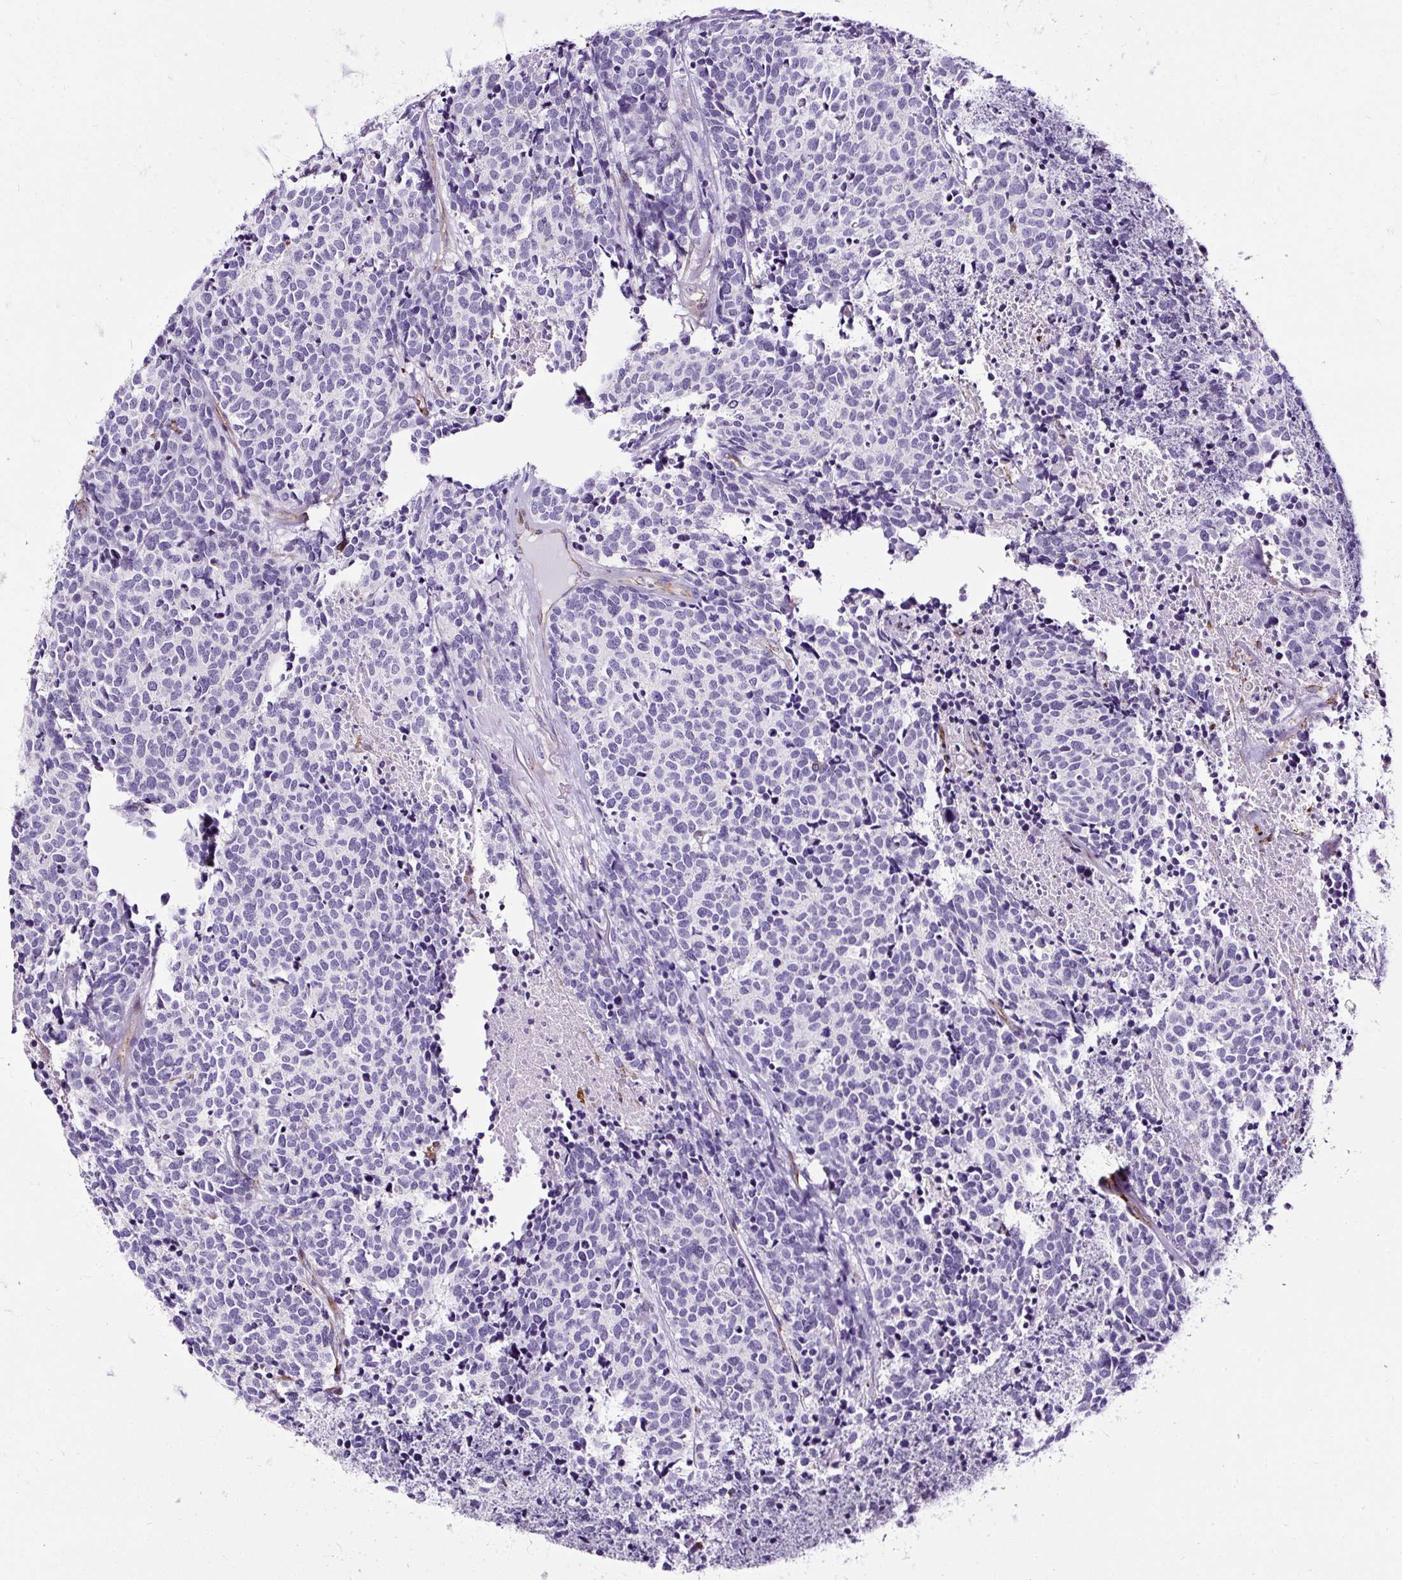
{"staining": {"intensity": "negative", "quantity": "none", "location": "none"}, "tissue": "carcinoid", "cell_type": "Tumor cells", "image_type": "cancer", "snomed": [{"axis": "morphology", "description": "Carcinoid, malignant, NOS"}, {"axis": "topography", "description": "Skin"}], "caption": "High power microscopy histopathology image of an IHC photomicrograph of carcinoid (malignant), revealing no significant positivity in tumor cells.", "gene": "SLC7A8", "patient": {"sex": "female", "age": 79}}